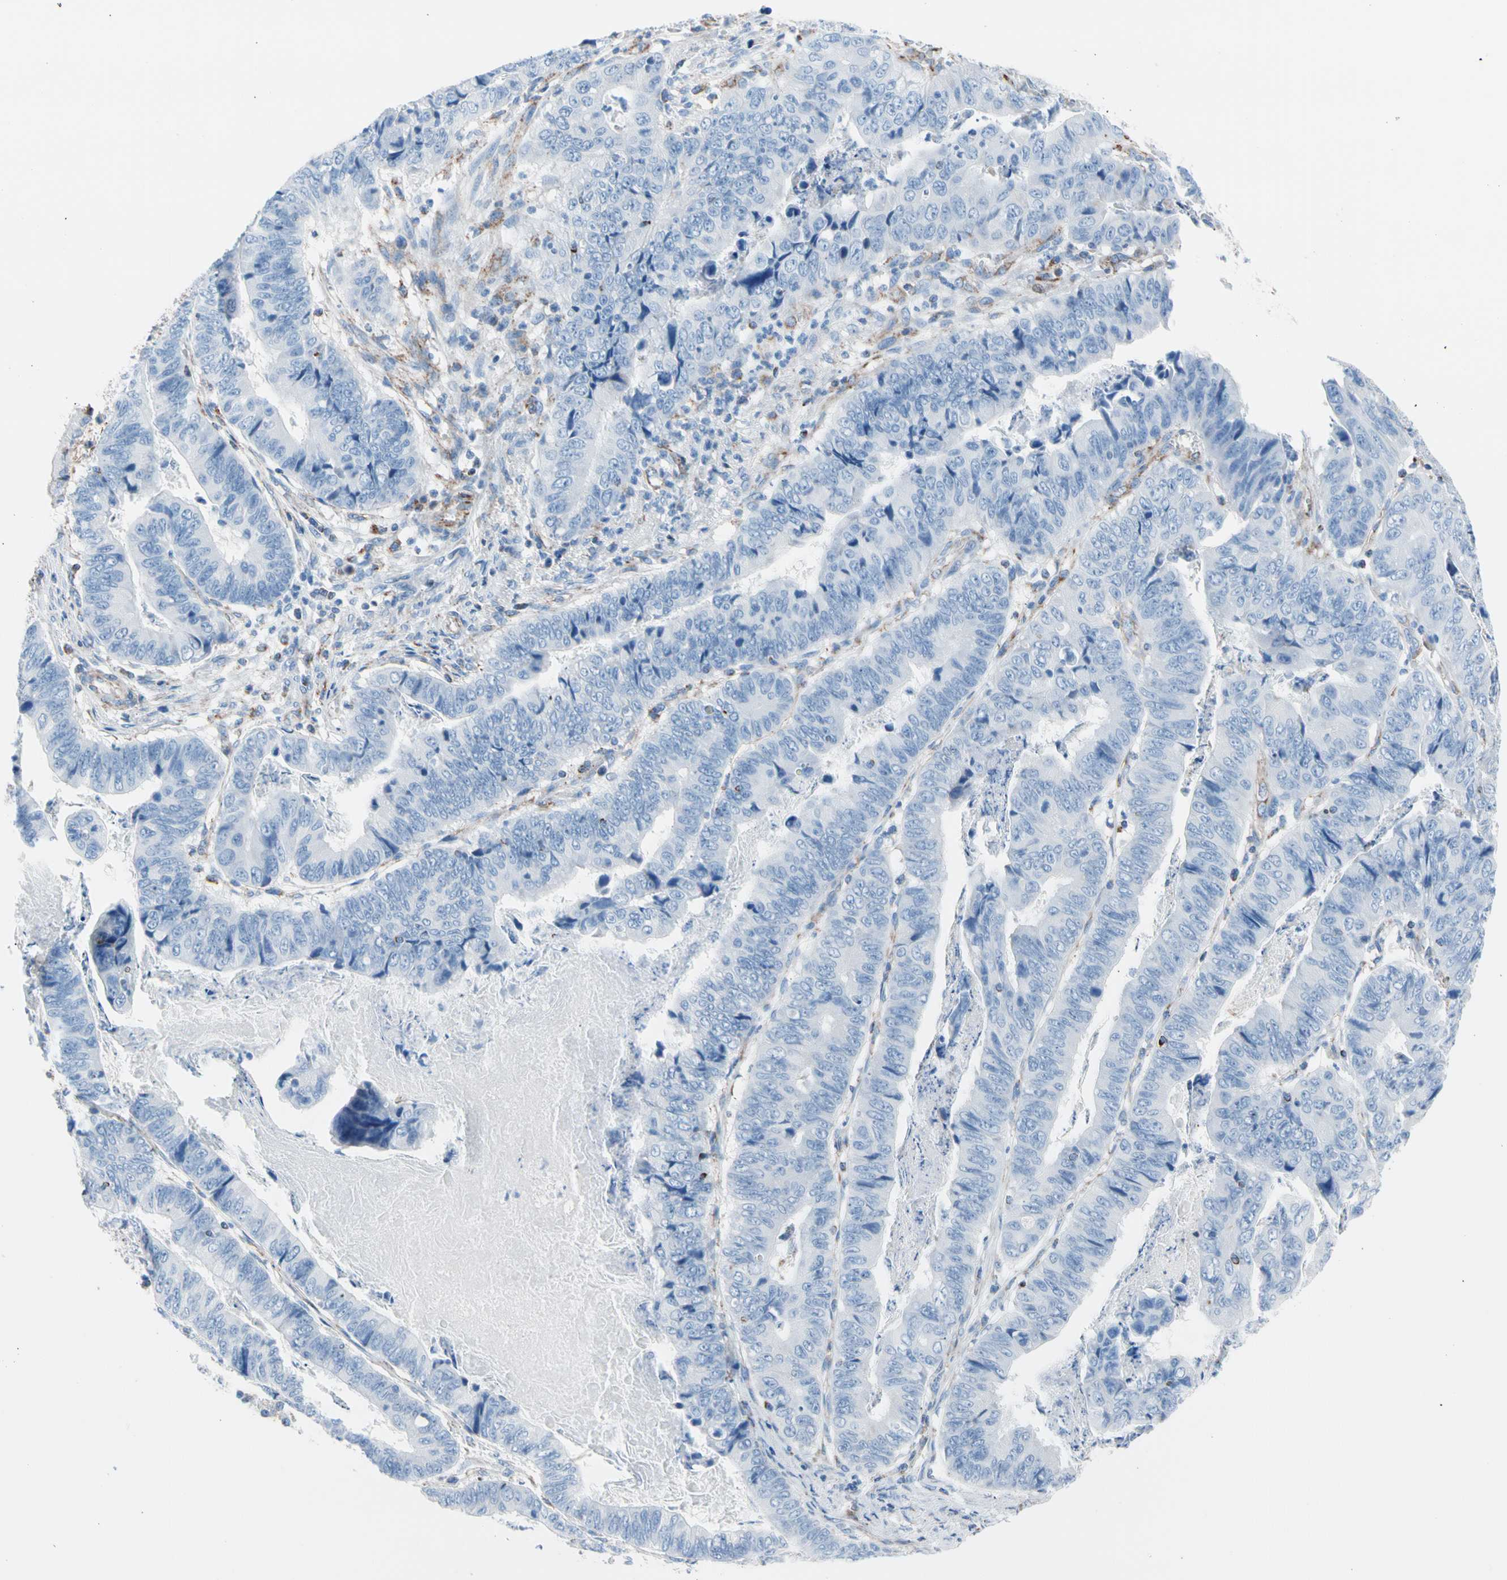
{"staining": {"intensity": "negative", "quantity": "none", "location": "none"}, "tissue": "stomach cancer", "cell_type": "Tumor cells", "image_type": "cancer", "snomed": [{"axis": "morphology", "description": "Adenocarcinoma, NOS"}, {"axis": "topography", "description": "Stomach, lower"}], "caption": "Stomach adenocarcinoma stained for a protein using immunohistochemistry (IHC) displays no staining tumor cells.", "gene": "HK1", "patient": {"sex": "male", "age": 77}}